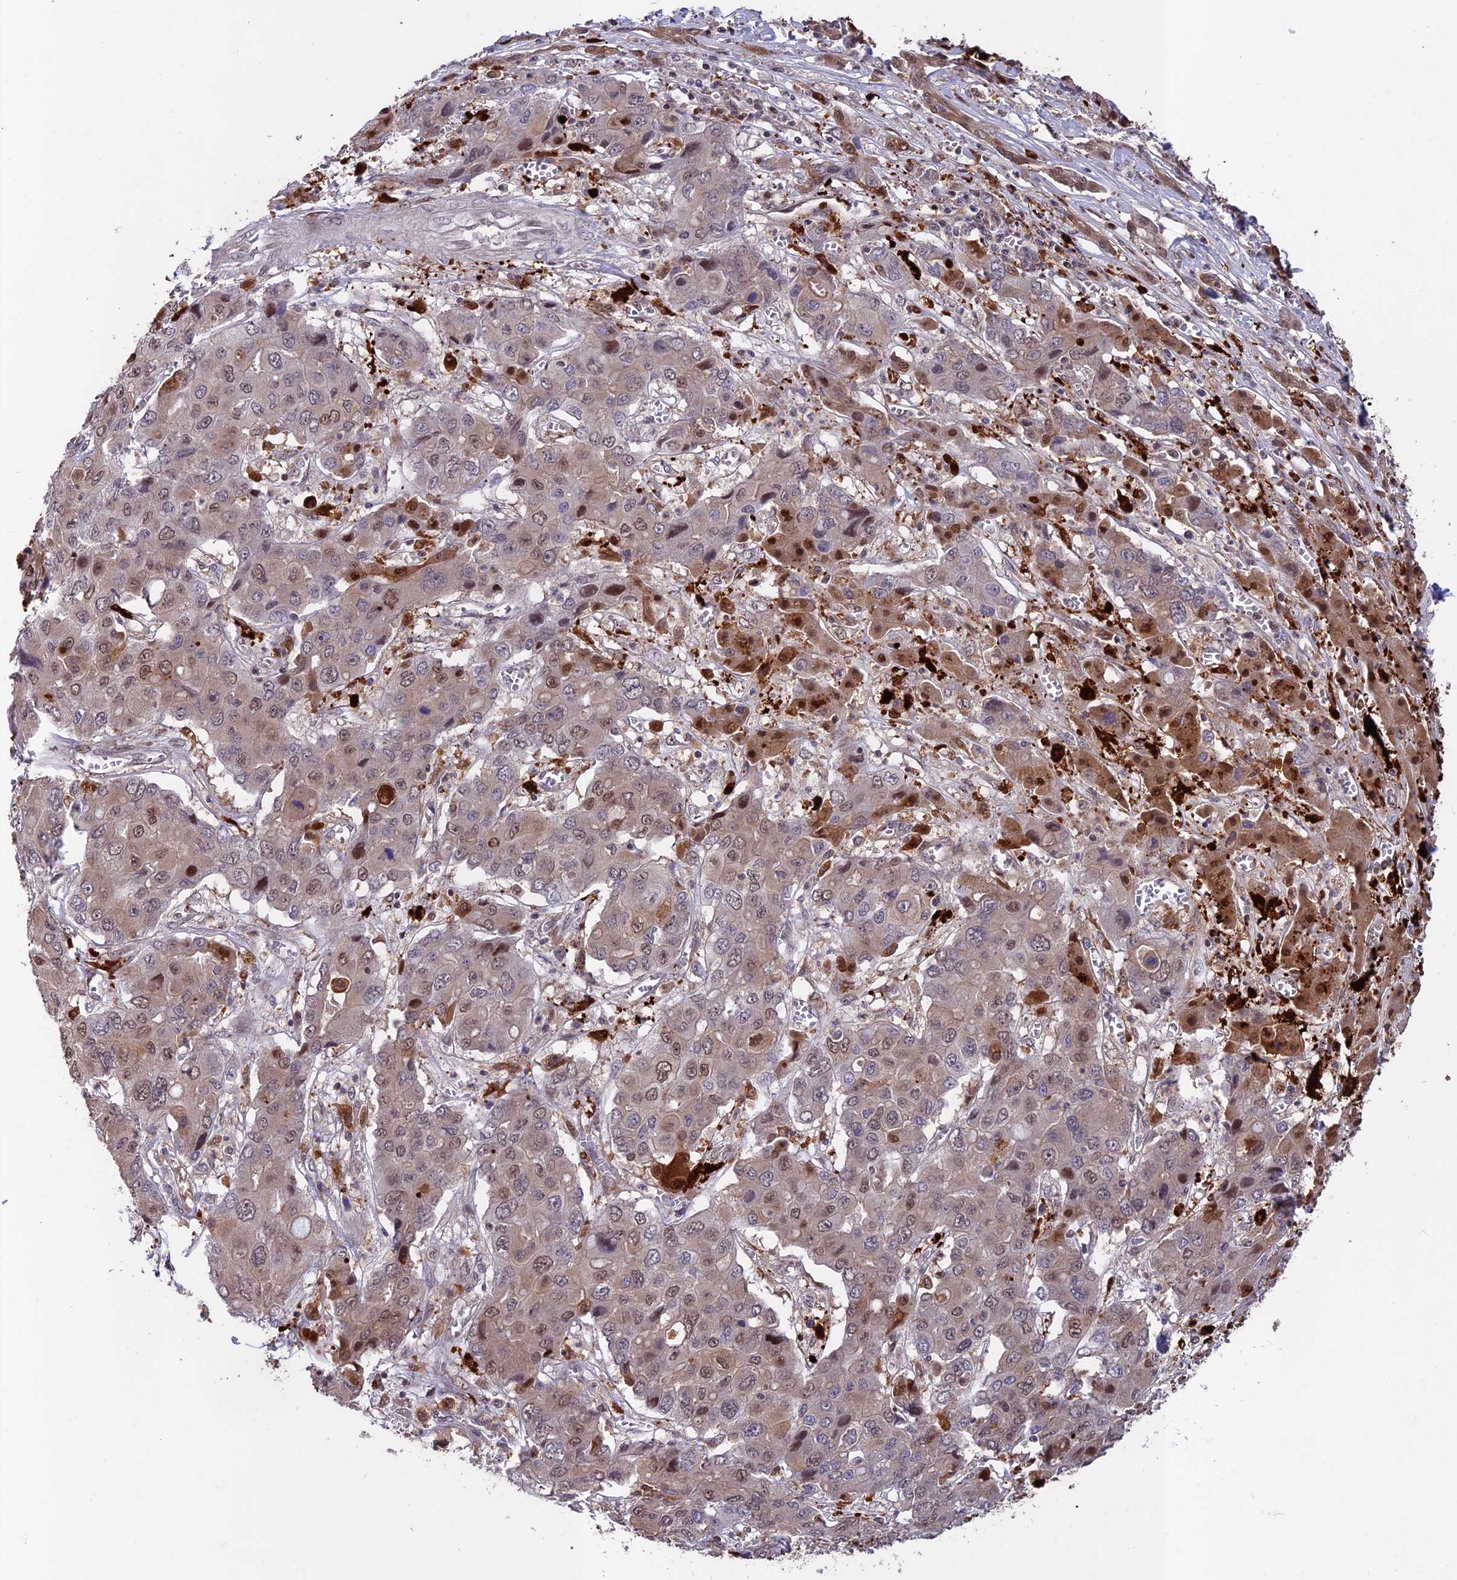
{"staining": {"intensity": "weak", "quantity": "25%-75%", "location": "cytoplasmic/membranous,nuclear"}, "tissue": "liver cancer", "cell_type": "Tumor cells", "image_type": "cancer", "snomed": [{"axis": "morphology", "description": "Cholangiocarcinoma"}, {"axis": "topography", "description": "Liver"}], "caption": "Brown immunohistochemical staining in liver cancer displays weak cytoplasmic/membranous and nuclear staining in about 25%-75% of tumor cells. (Brightfield microscopy of DAB IHC at high magnification).", "gene": "MAST2", "patient": {"sex": "male", "age": 67}}